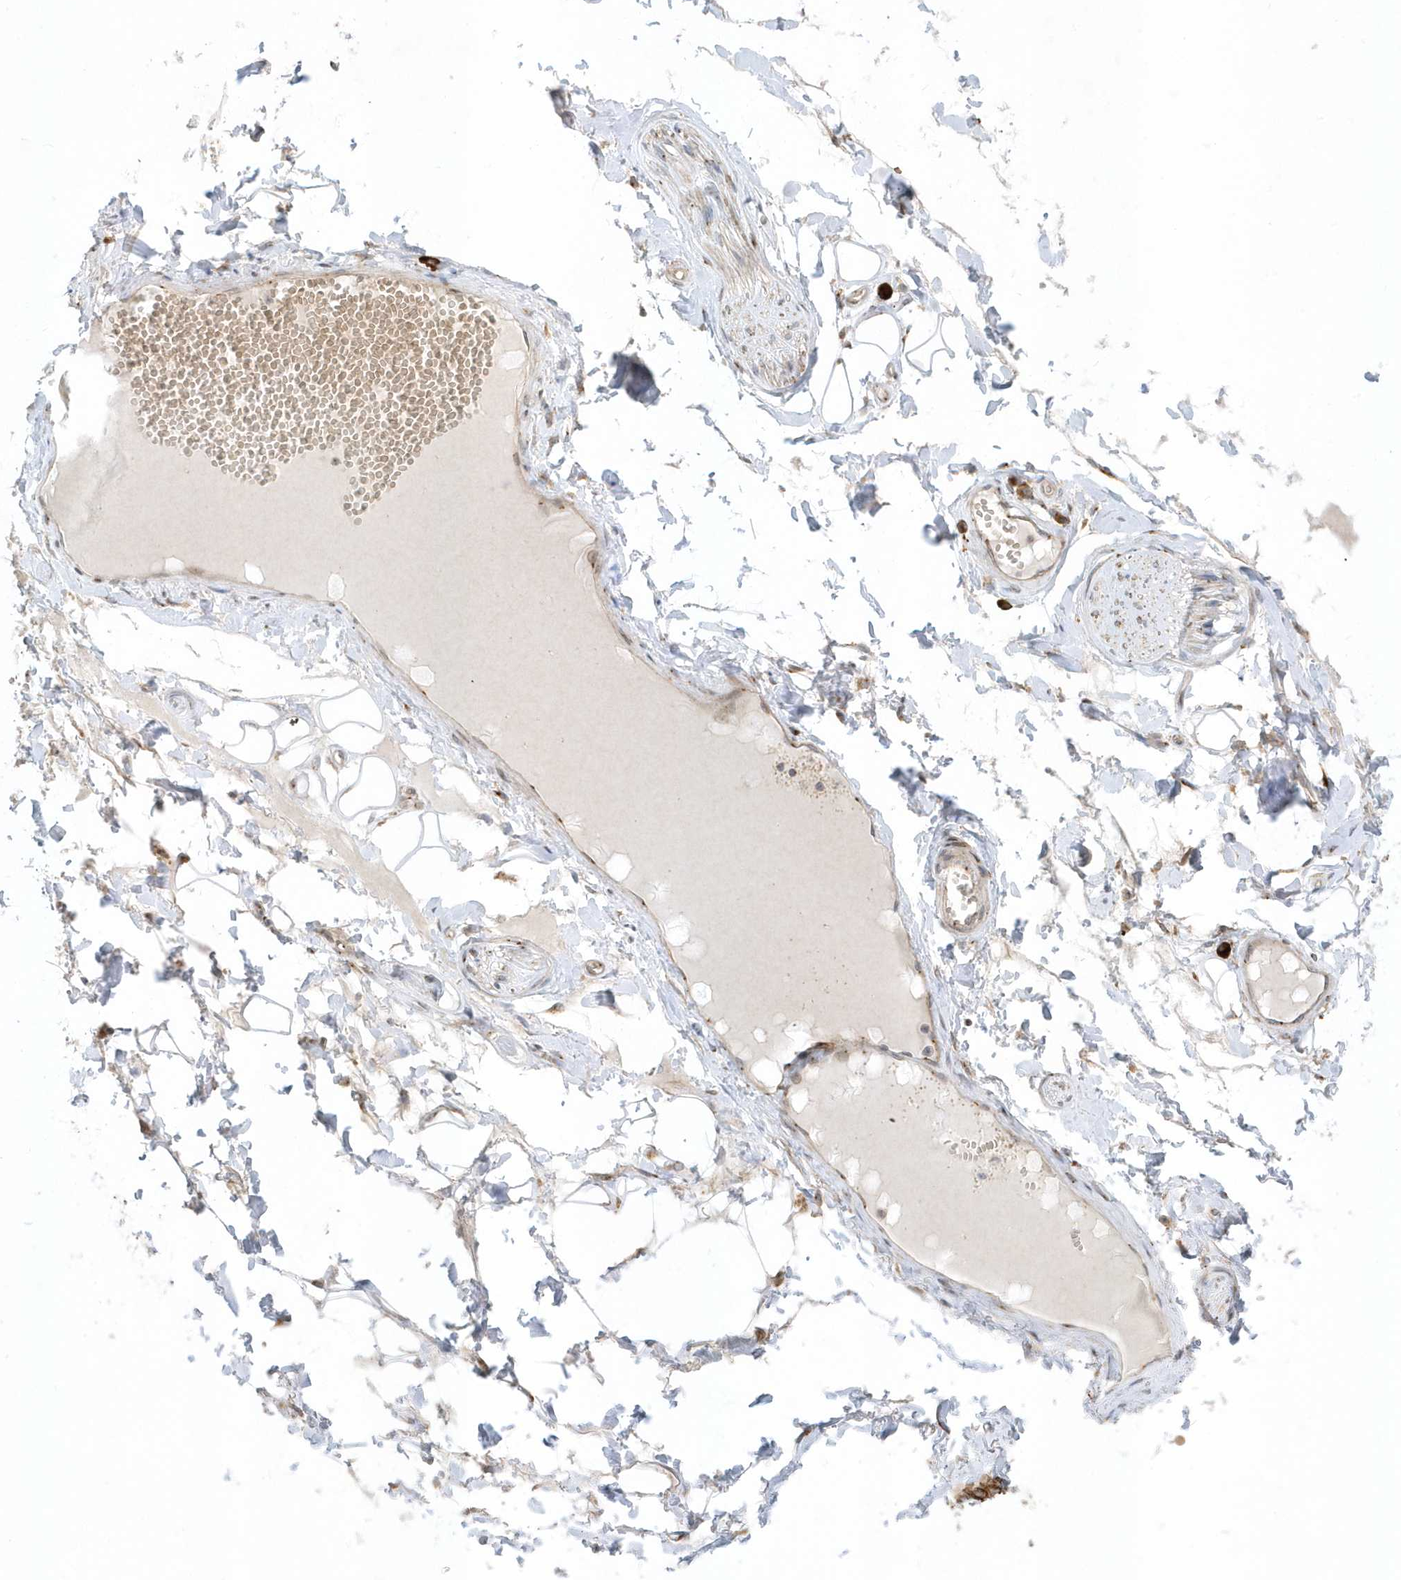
{"staining": {"intensity": "negative", "quantity": "none", "location": "none"}, "tissue": "adipose tissue", "cell_type": "Adipocytes", "image_type": "normal", "snomed": [{"axis": "morphology", "description": "Normal tissue, NOS"}, {"axis": "morphology", "description": "Inflammation, NOS"}, {"axis": "topography", "description": "Salivary gland"}, {"axis": "topography", "description": "Peripheral nerve tissue"}], "caption": "Adipose tissue was stained to show a protein in brown. There is no significant expression in adipocytes. Brightfield microscopy of immunohistochemistry (IHC) stained with DAB (brown) and hematoxylin (blue), captured at high magnification.", "gene": "RPP40", "patient": {"sex": "female", "age": 75}}